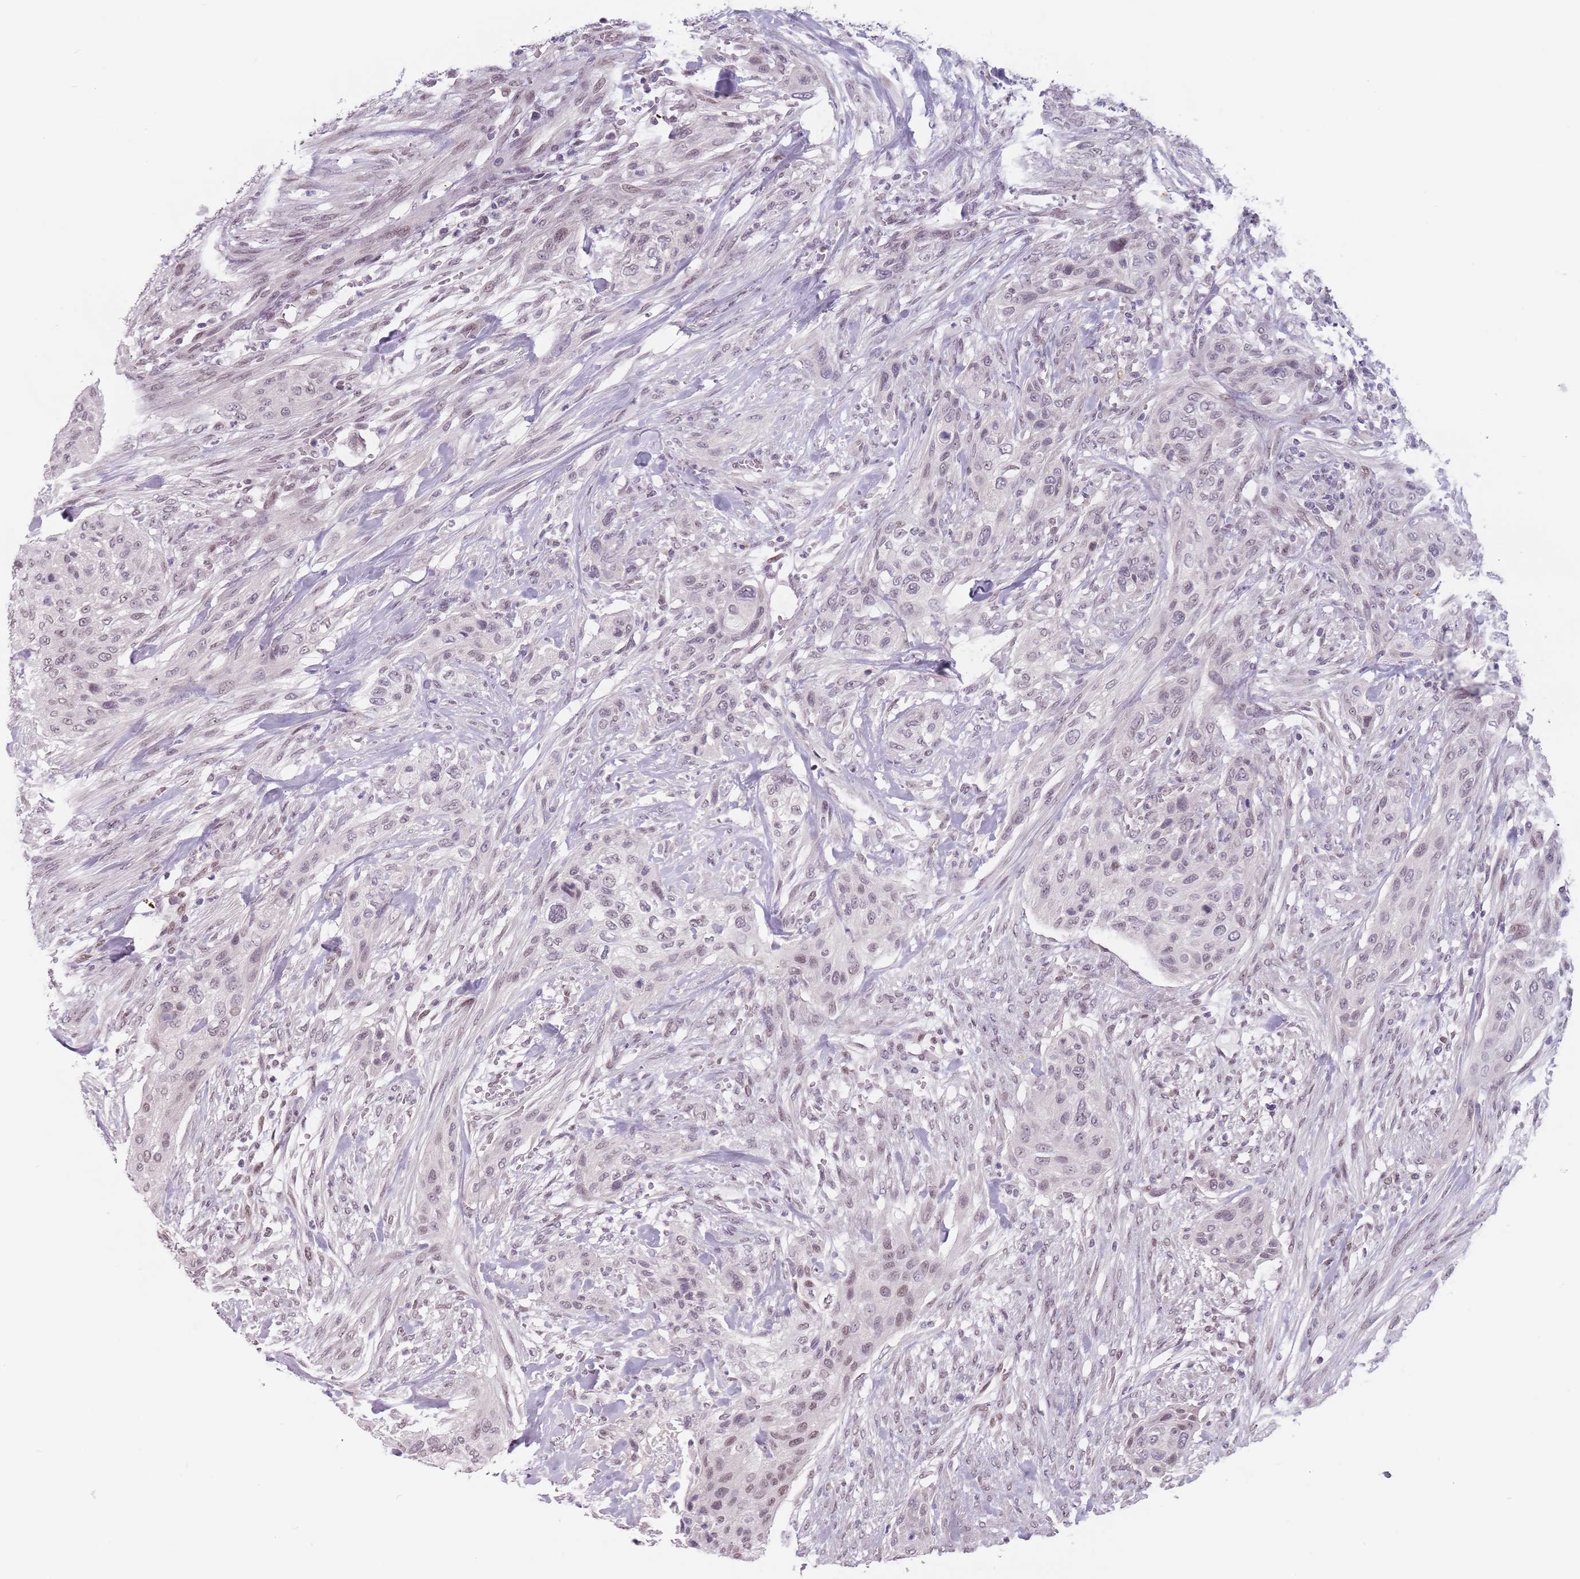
{"staining": {"intensity": "weak", "quantity": "25%-75%", "location": "nuclear"}, "tissue": "urothelial cancer", "cell_type": "Tumor cells", "image_type": "cancer", "snomed": [{"axis": "morphology", "description": "Urothelial carcinoma, High grade"}, {"axis": "topography", "description": "Urinary bladder"}], "caption": "High-grade urothelial carcinoma stained with DAB (3,3'-diaminobenzidine) immunohistochemistry (IHC) reveals low levels of weak nuclear positivity in approximately 25%-75% of tumor cells.", "gene": "PTCHD1", "patient": {"sex": "male", "age": 35}}